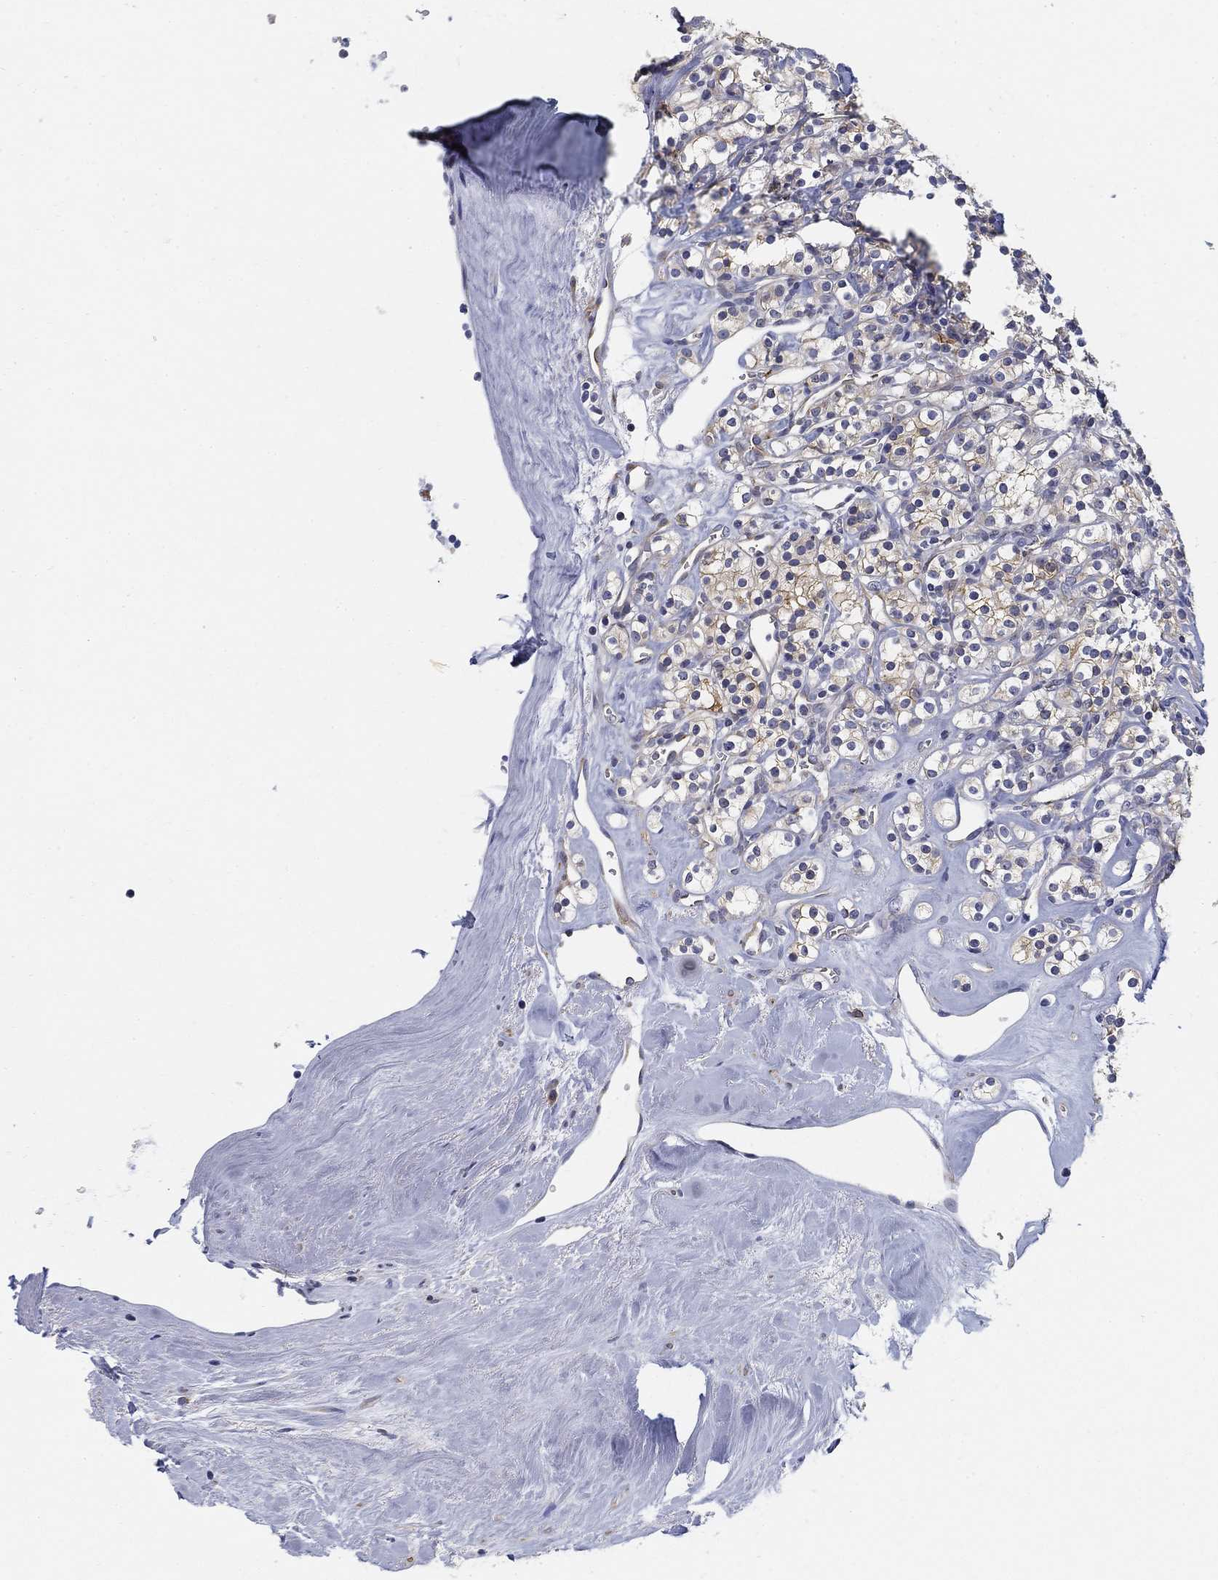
{"staining": {"intensity": "negative", "quantity": "none", "location": "none"}, "tissue": "renal cancer", "cell_type": "Tumor cells", "image_type": "cancer", "snomed": [{"axis": "morphology", "description": "Adenocarcinoma, NOS"}, {"axis": "topography", "description": "Kidney"}], "caption": "Tumor cells show no significant staining in renal cancer.", "gene": "SLC2A5", "patient": {"sex": "male", "age": 77}}